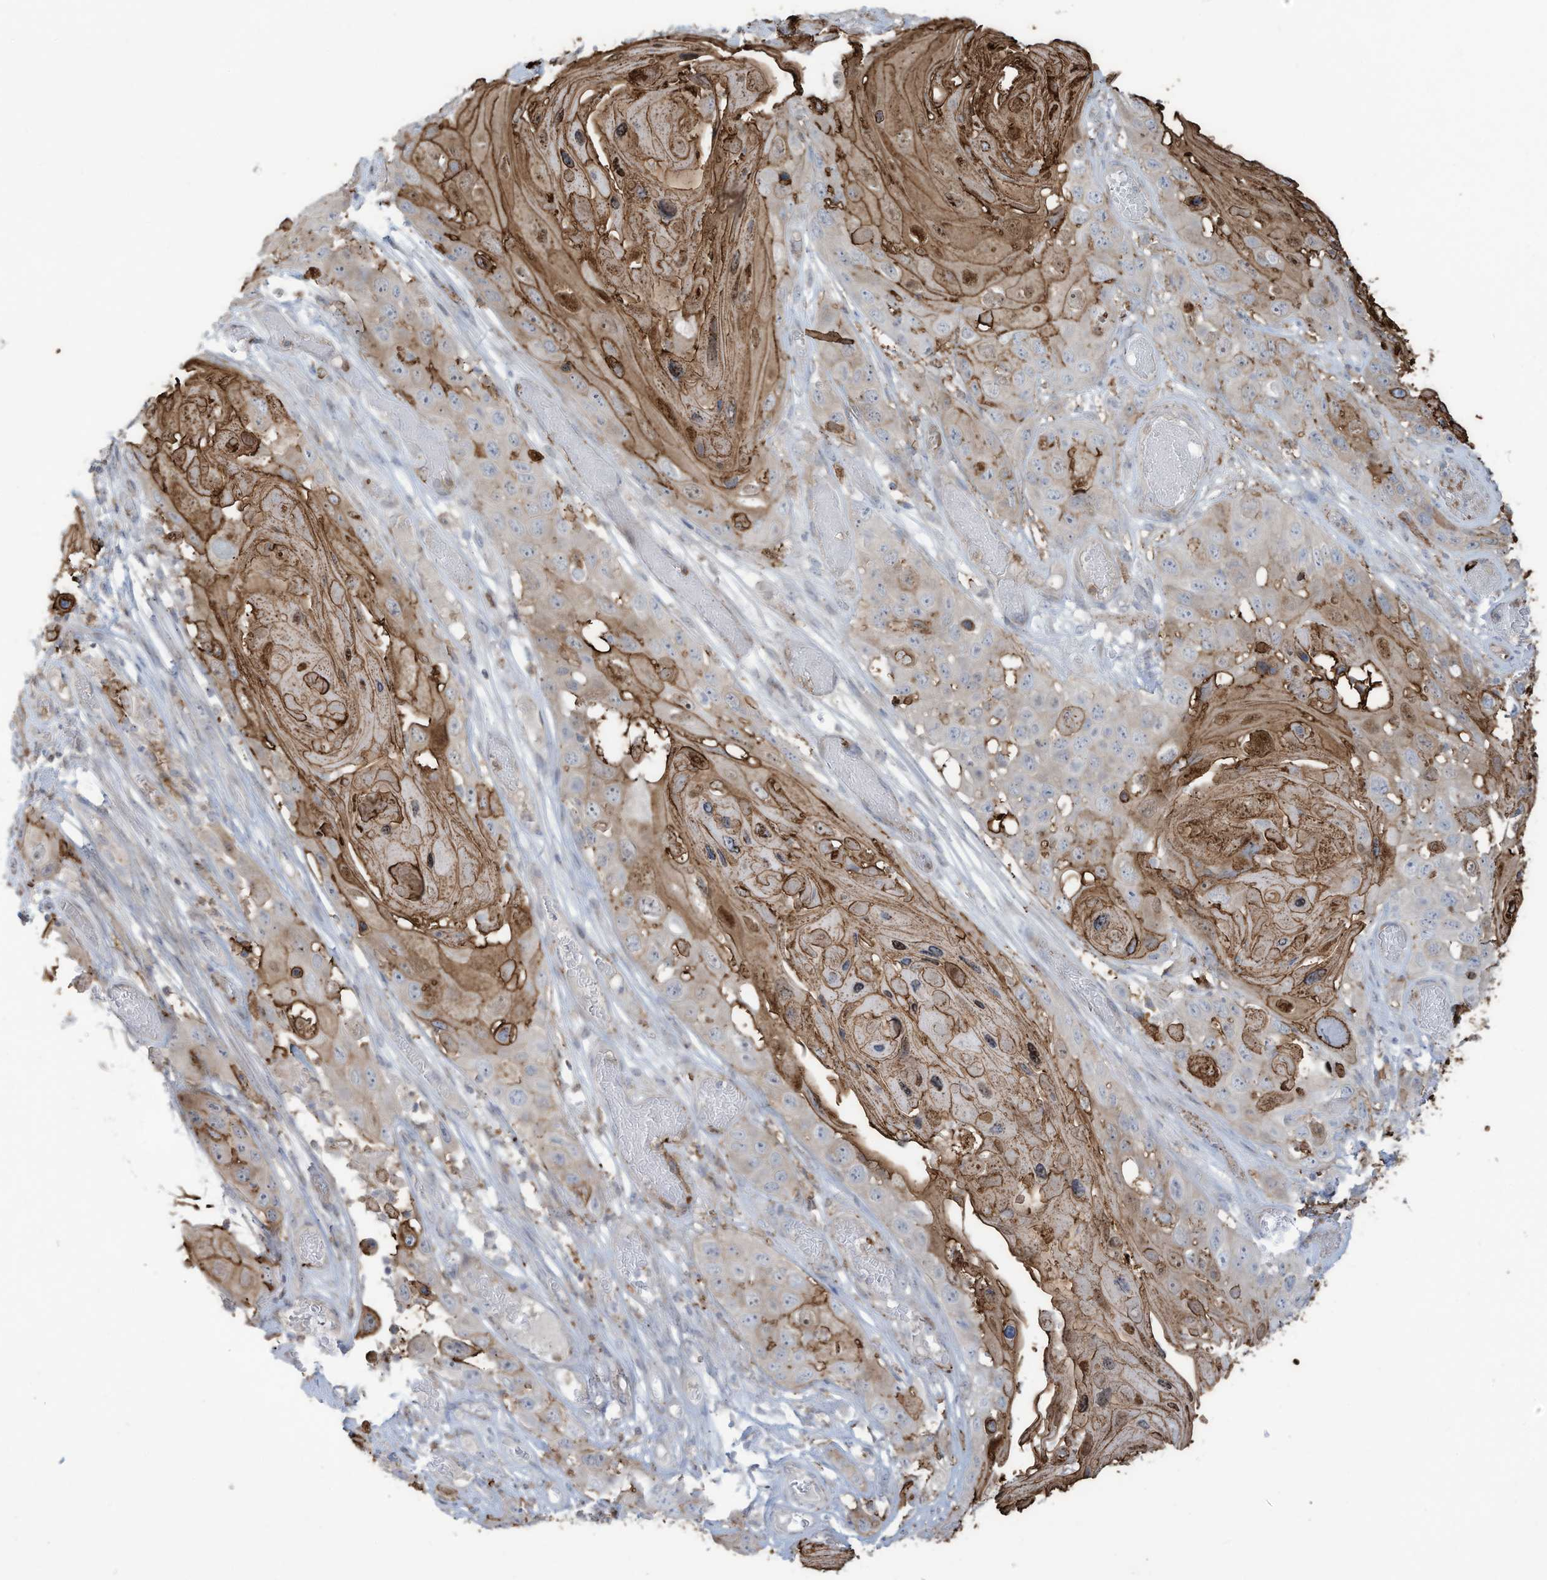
{"staining": {"intensity": "moderate", "quantity": "<25%", "location": "cytoplasmic/membranous"}, "tissue": "skin cancer", "cell_type": "Tumor cells", "image_type": "cancer", "snomed": [{"axis": "morphology", "description": "Squamous cell carcinoma, NOS"}, {"axis": "topography", "description": "Skin"}], "caption": "Squamous cell carcinoma (skin) stained with immunohistochemistry (IHC) demonstrates moderate cytoplasmic/membranous expression in about <25% of tumor cells. (brown staining indicates protein expression, while blue staining denotes nuclei).", "gene": "NOTO", "patient": {"sex": "male", "age": 55}}